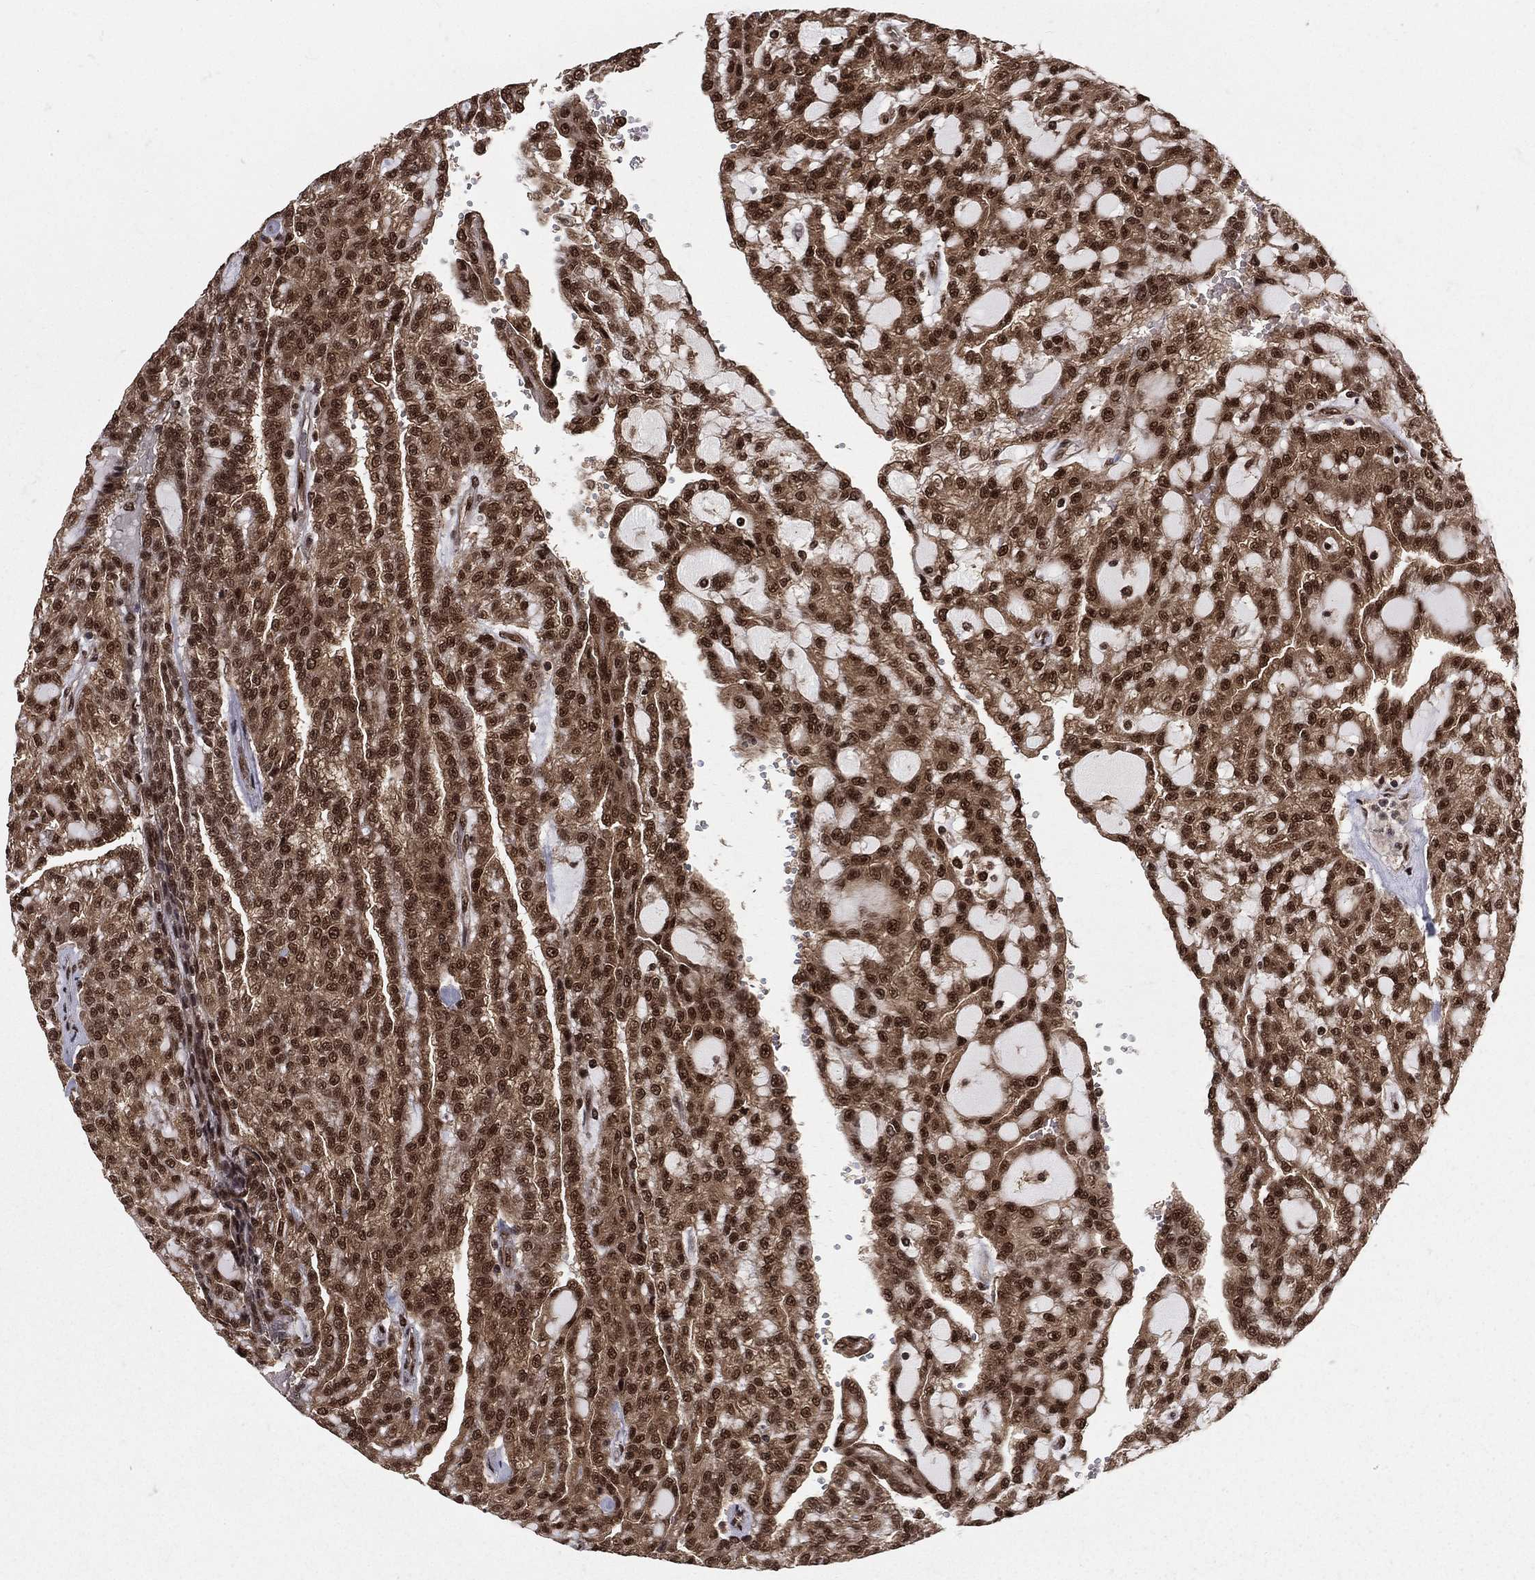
{"staining": {"intensity": "strong", "quantity": ">75%", "location": "cytoplasmic/membranous,nuclear"}, "tissue": "renal cancer", "cell_type": "Tumor cells", "image_type": "cancer", "snomed": [{"axis": "morphology", "description": "Adenocarcinoma, NOS"}, {"axis": "topography", "description": "Kidney"}], "caption": "IHC (DAB (3,3'-diaminobenzidine)) staining of human renal cancer (adenocarcinoma) displays strong cytoplasmic/membranous and nuclear protein expression in approximately >75% of tumor cells.", "gene": "COPS4", "patient": {"sex": "male", "age": 63}}